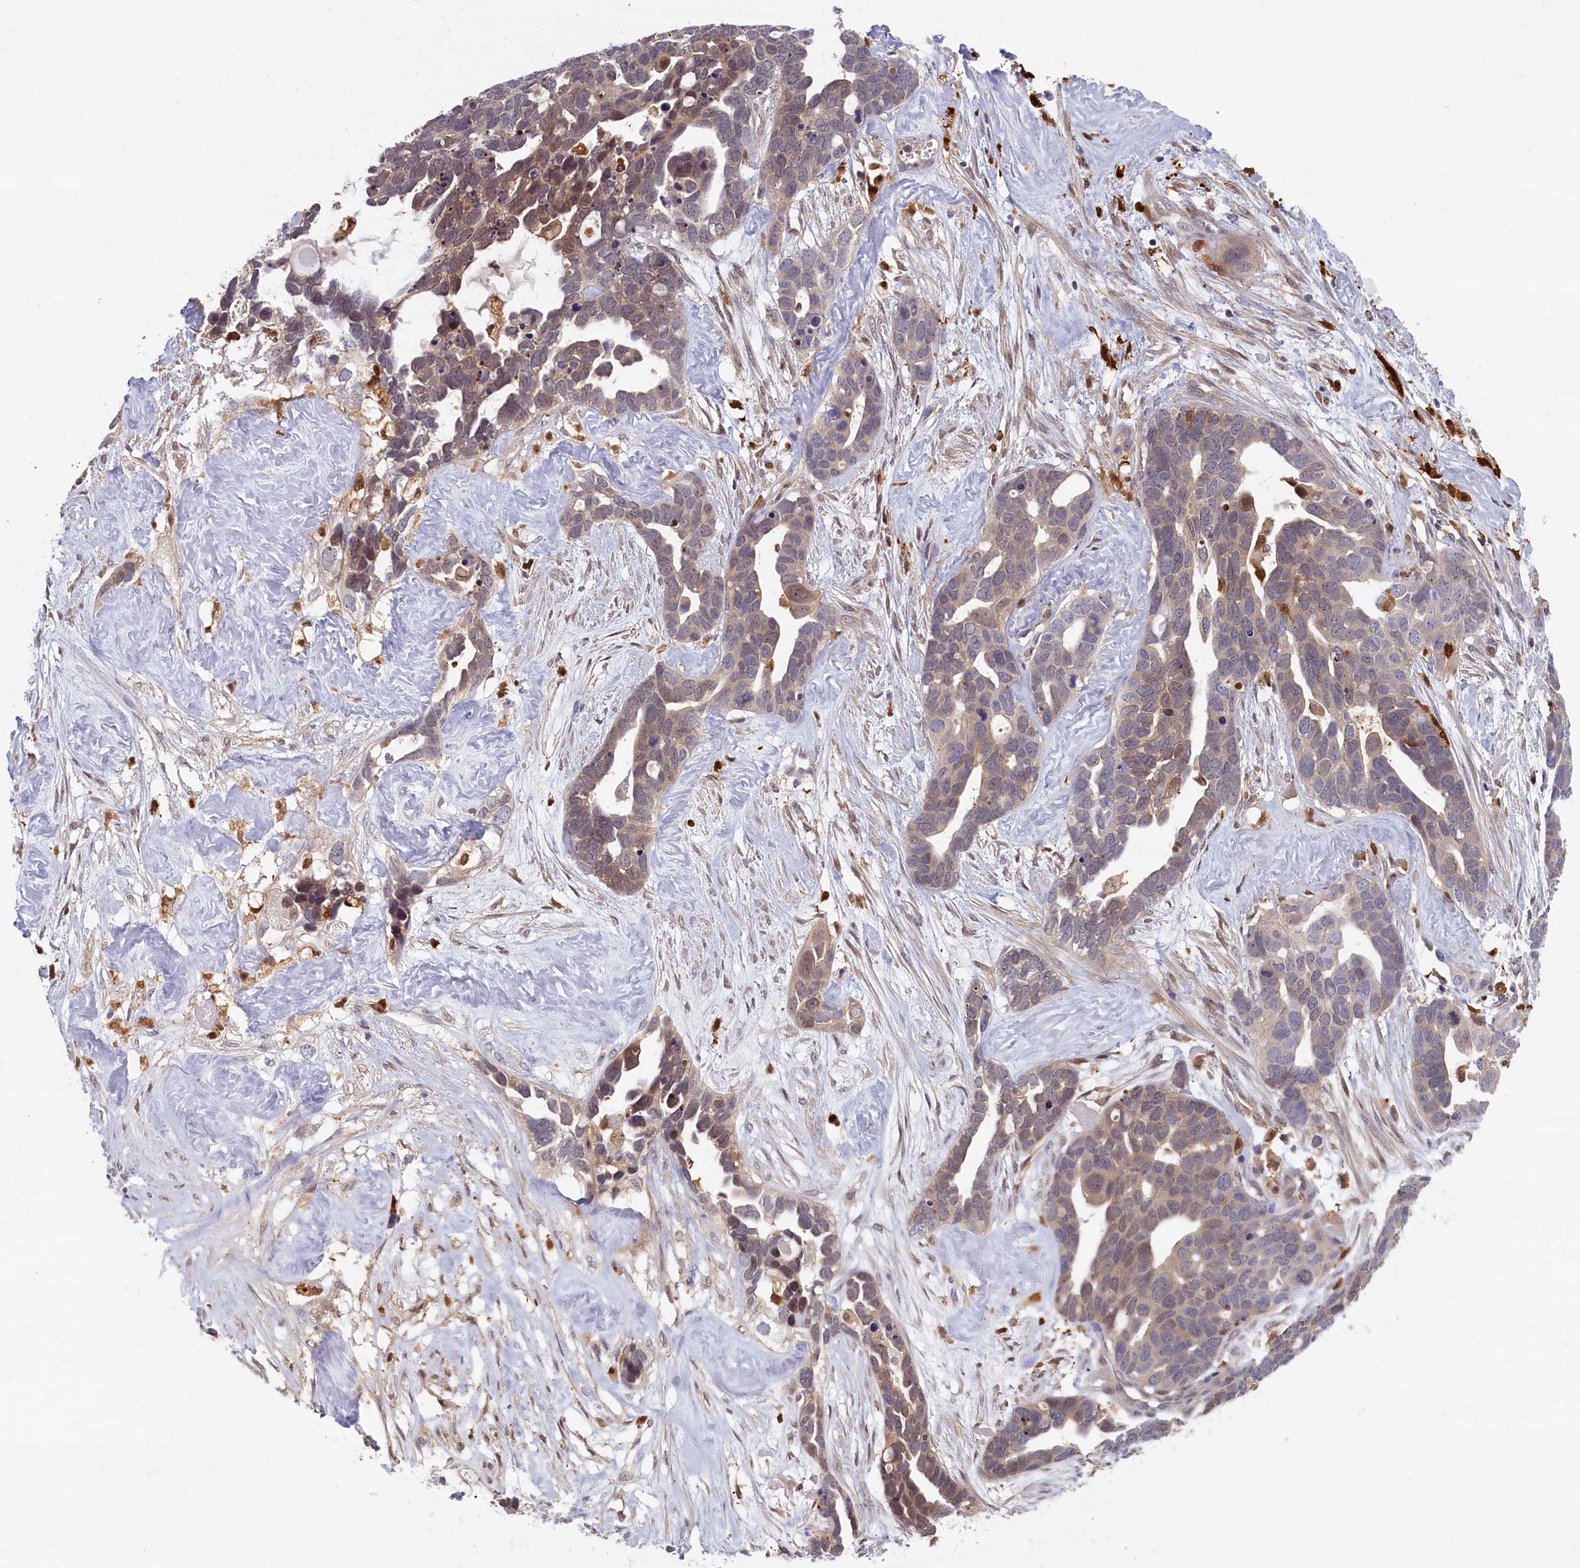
{"staining": {"intensity": "weak", "quantity": ">75%", "location": "cytoplasmic/membranous"}, "tissue": "ovarian cancer", "cell_type": "Tumor cells", "image_type": "cancer", "snomed": [{"axis": "morphology", "description": "Cystadenocarcinoma, serous, NOS"}, {"axis": "topography", "description": "Ovary"}], "caption": "This is an image of IHC staining of ovarian cancer (serous cystadenocarcinoma), which shows weak positivity in the cytoplasmic/membranous of tumor cells.", "gene": "BLVRB", "patient": {"sex": "female", "age": 54}}